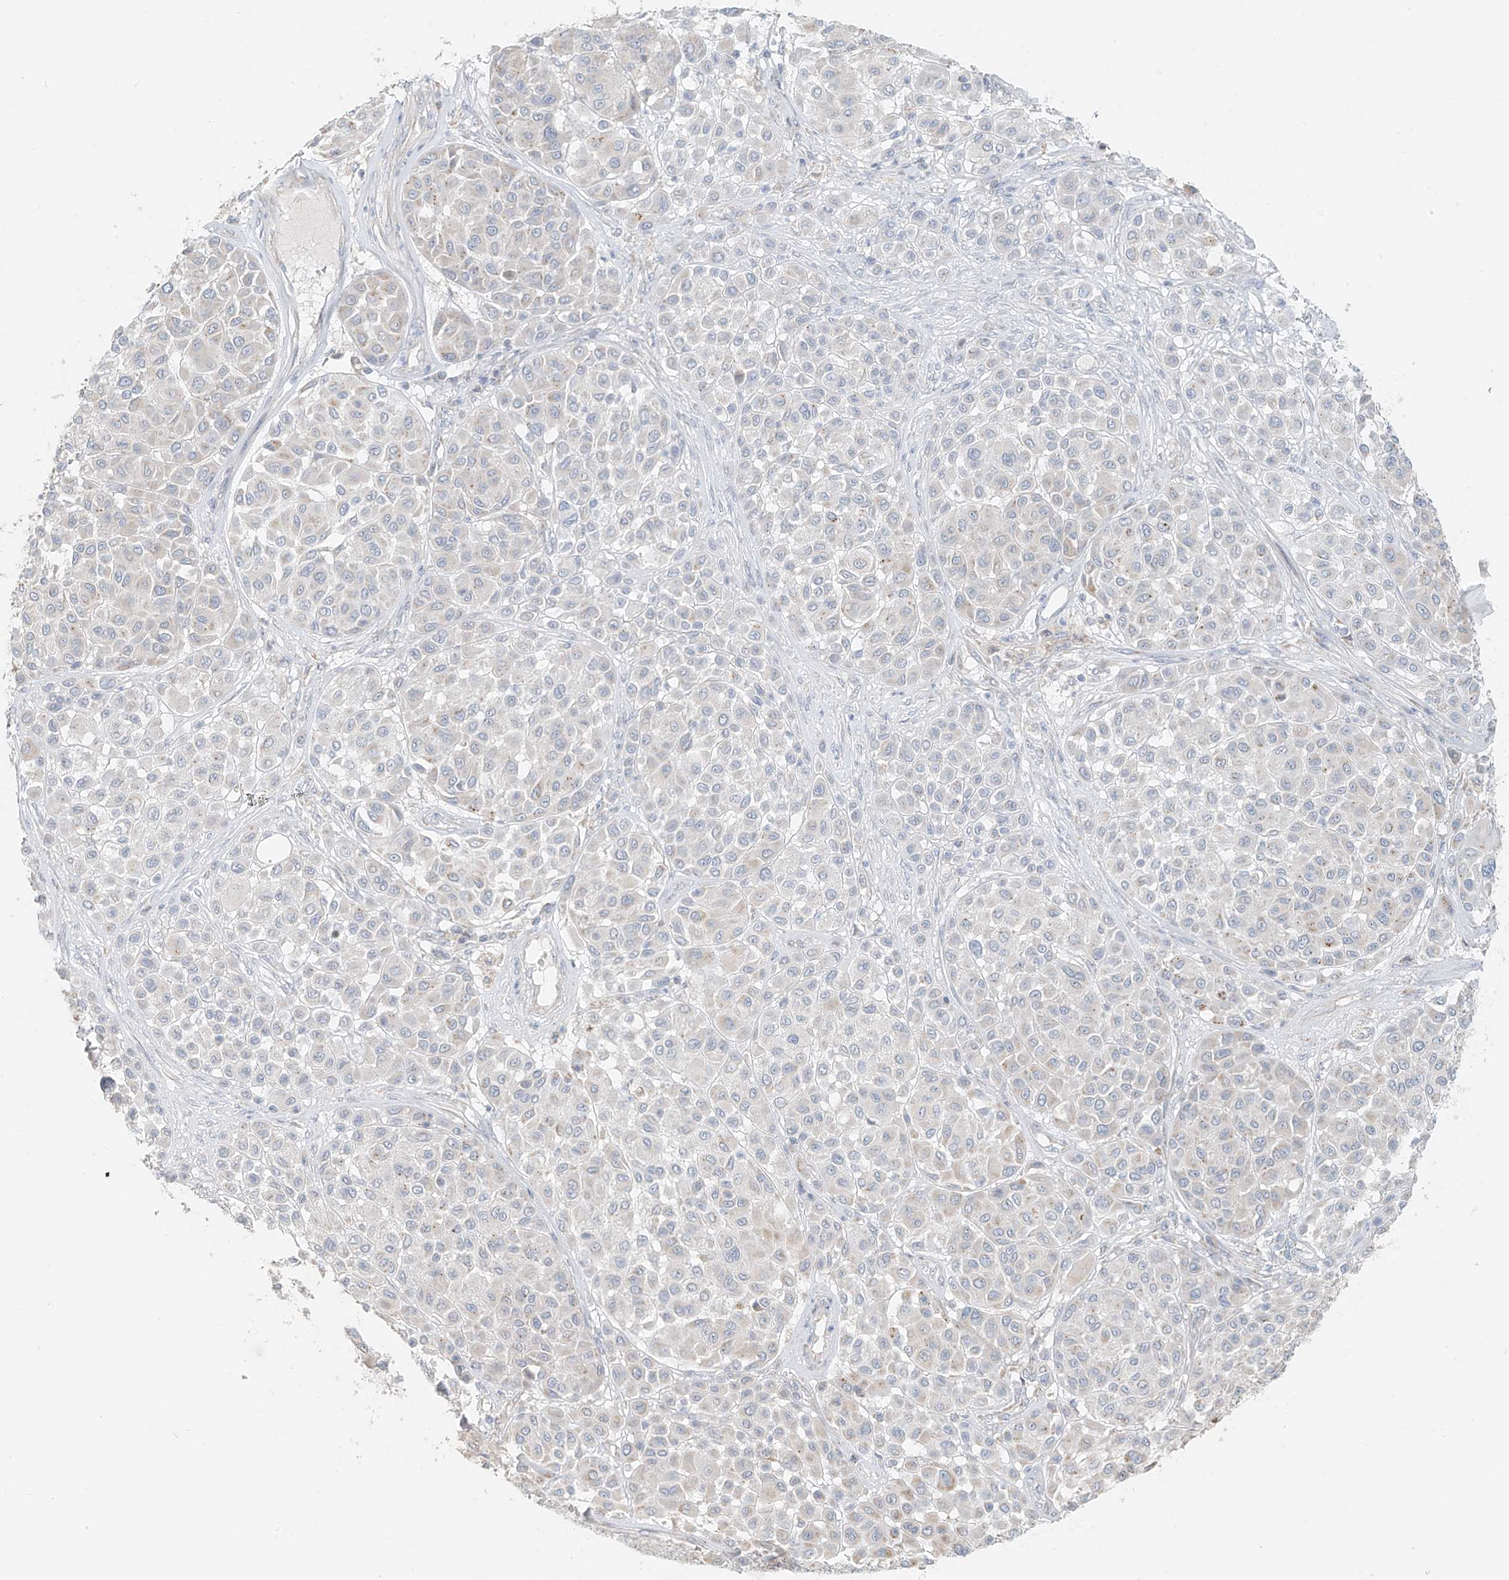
{"staining": {"intensity": "negative", "quantity": "none", "location": "none"}, "tissue": "melanoma", "cell_type": "Tumor cells", "image_type": "cancer", "snomed": [{"axis": "morphology", "description": "Malignant melanoma, Metastatic site"}, {"axis": "topography", "description": "Soft tissue"}], "caption": "Melanoma was stained to show a protein in brown. There is no significant expression in tumor cells.", "gene": "UST", "patient": {"sex": "male", "age": 41}}